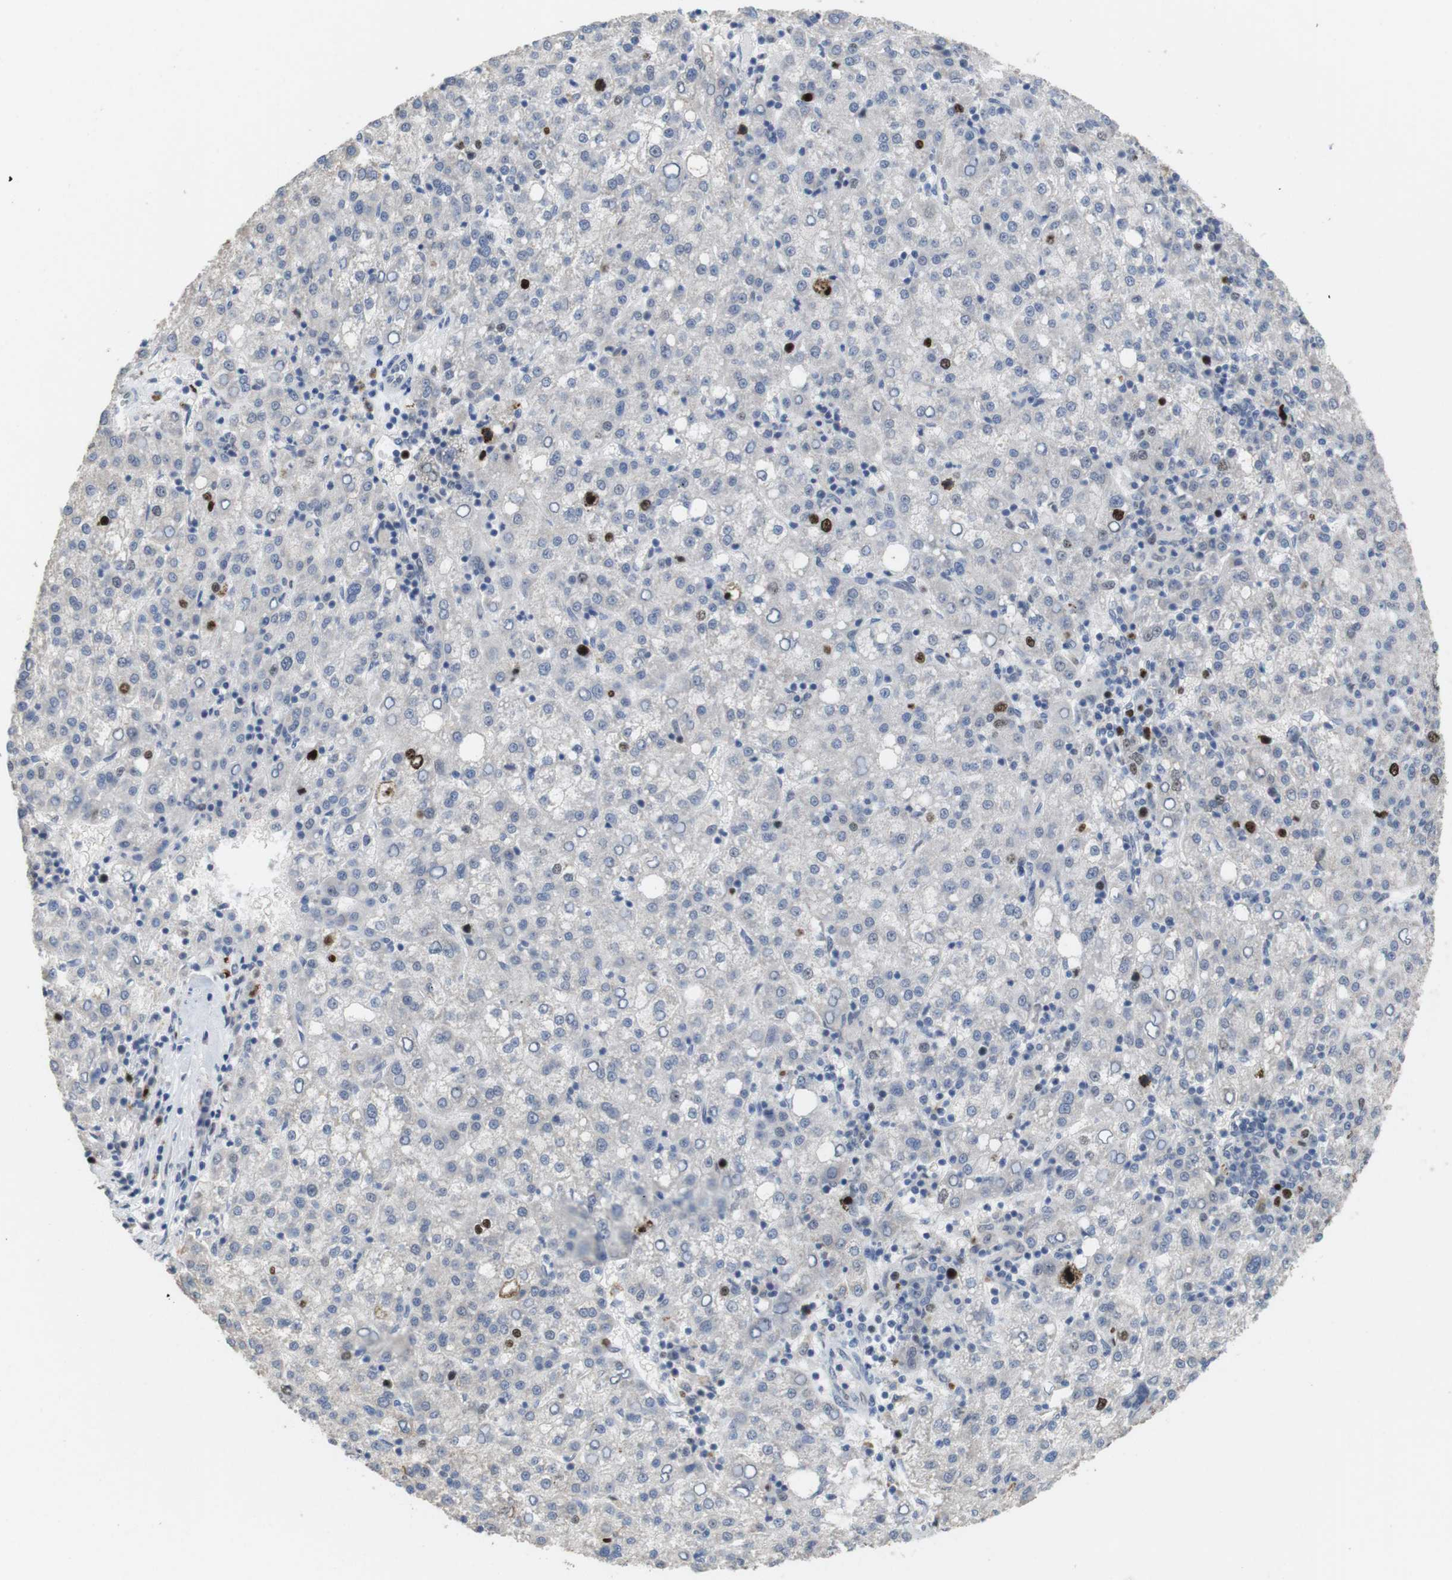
{"staining": {"intensity": "strong", "quantity": "<25%", "location": "nuclear"}, "tissue": "liver cancer", "cell_type": "Tumor cells", "image_type": "cancer", "snomed": [{"axis": "morphology", "description": "Carcinoma, Hepatocellular, NOS"}, {"axis": "topography", "description": "Liver"}], "caption": "Immunohistochemistry of liver cancer shows medium levels of strong nuclear staining in approximately <25% of tumor cells. (IHC, brightfield microscopy, high magnification).", "gene": "KPNA2", "patient": {"sex": "female", "age": 58}}